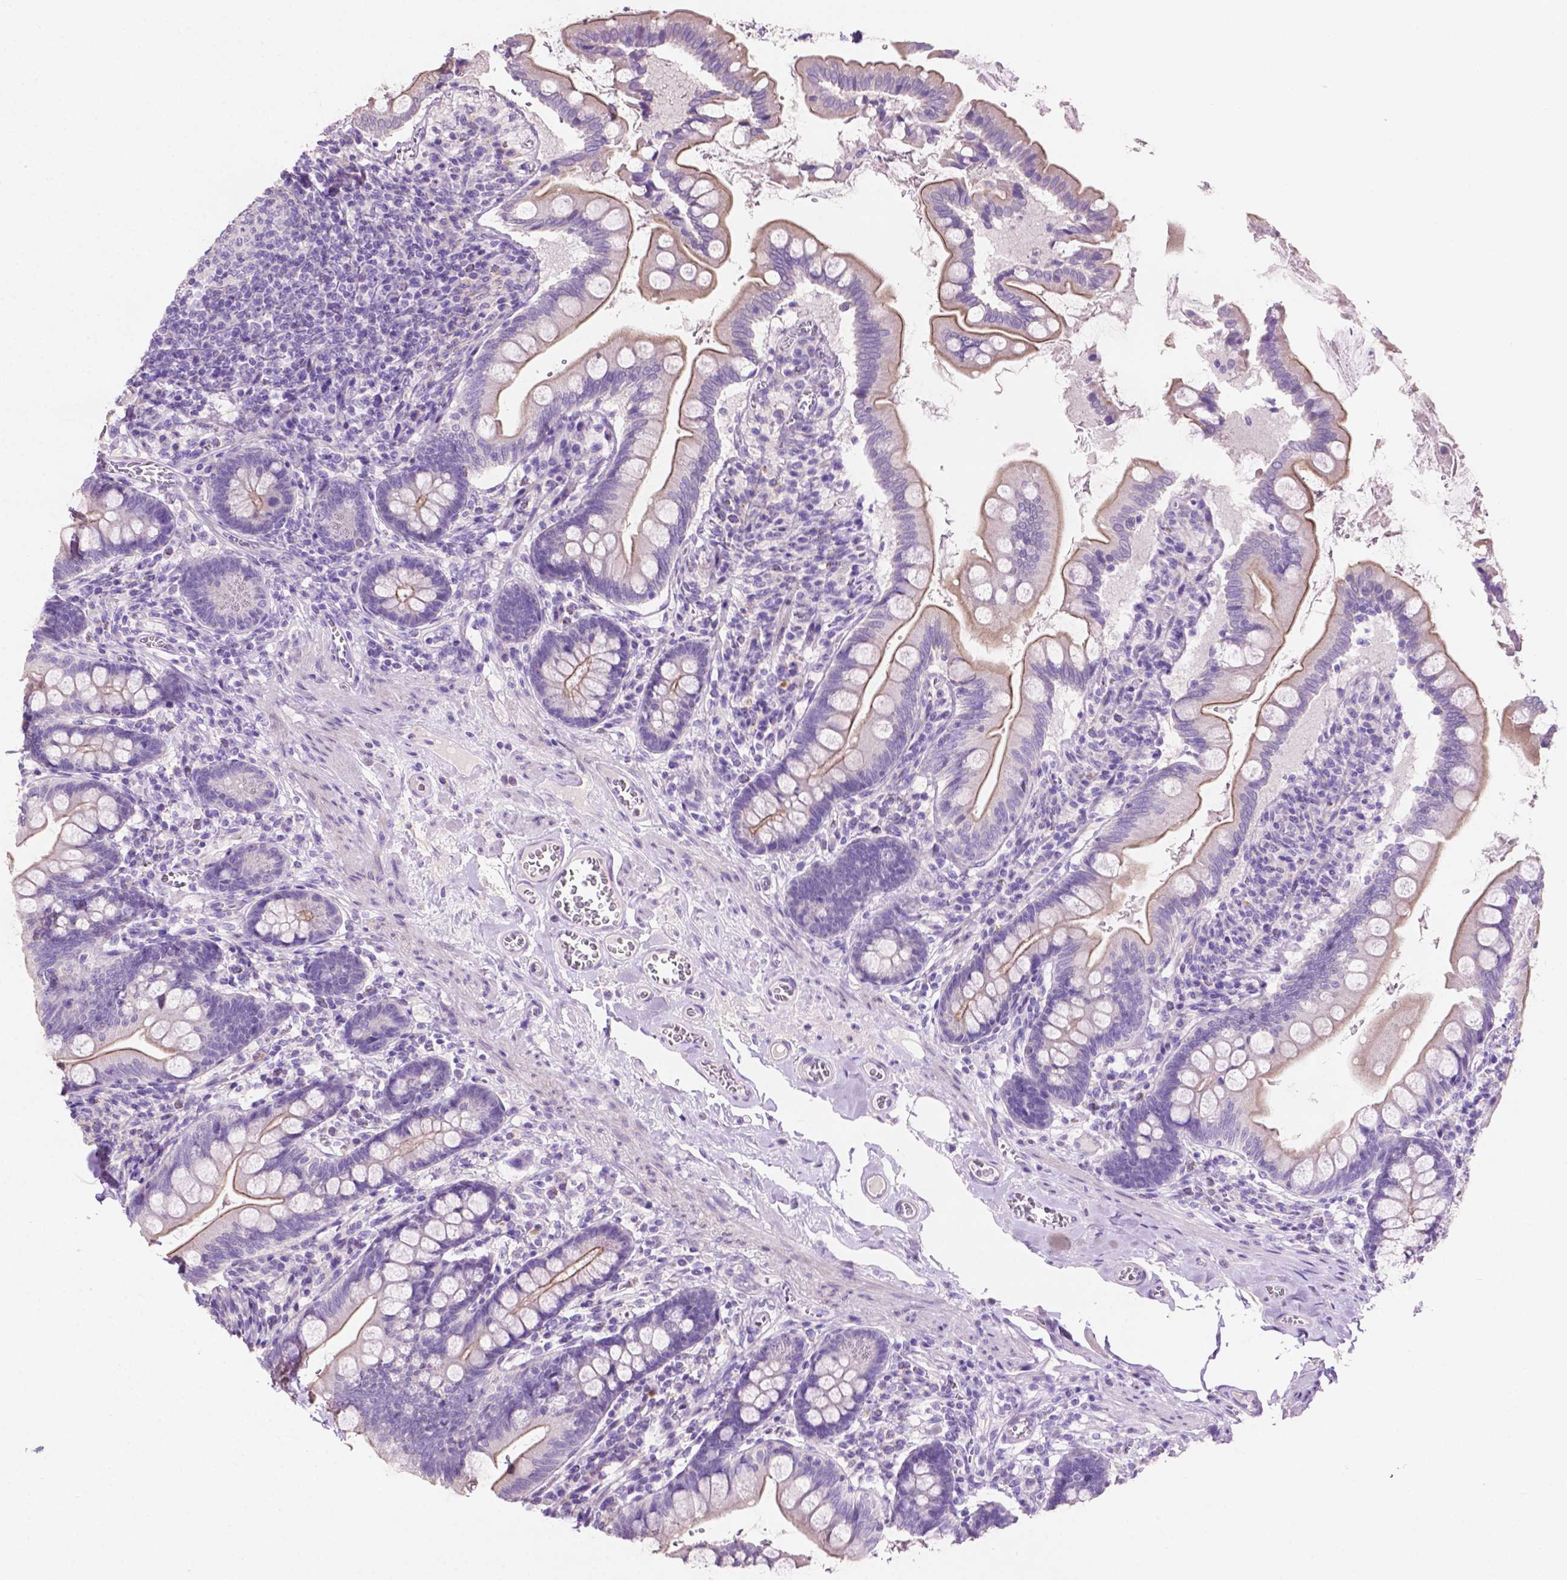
{"staining": {"intensity": "moderate", "quantity": "<25%", "location": "cytoplasmic/membranous"}, "tissue": "small intestine", "cell_type": "Glandular cells", "image_type": "normal", "snomed": [{"axis": "morphology", "description": "Normal tissue, NOS"}, {"axis": "topography", "description": "Small intestine"}], "caption": "Human small intestine stained with a brown dye shows moderate cytoplasmic/membranous positive positivity in about <25% of glandular cells.", "gene": "CLDN17", "patient": {"sex": "female", "age": 56}}